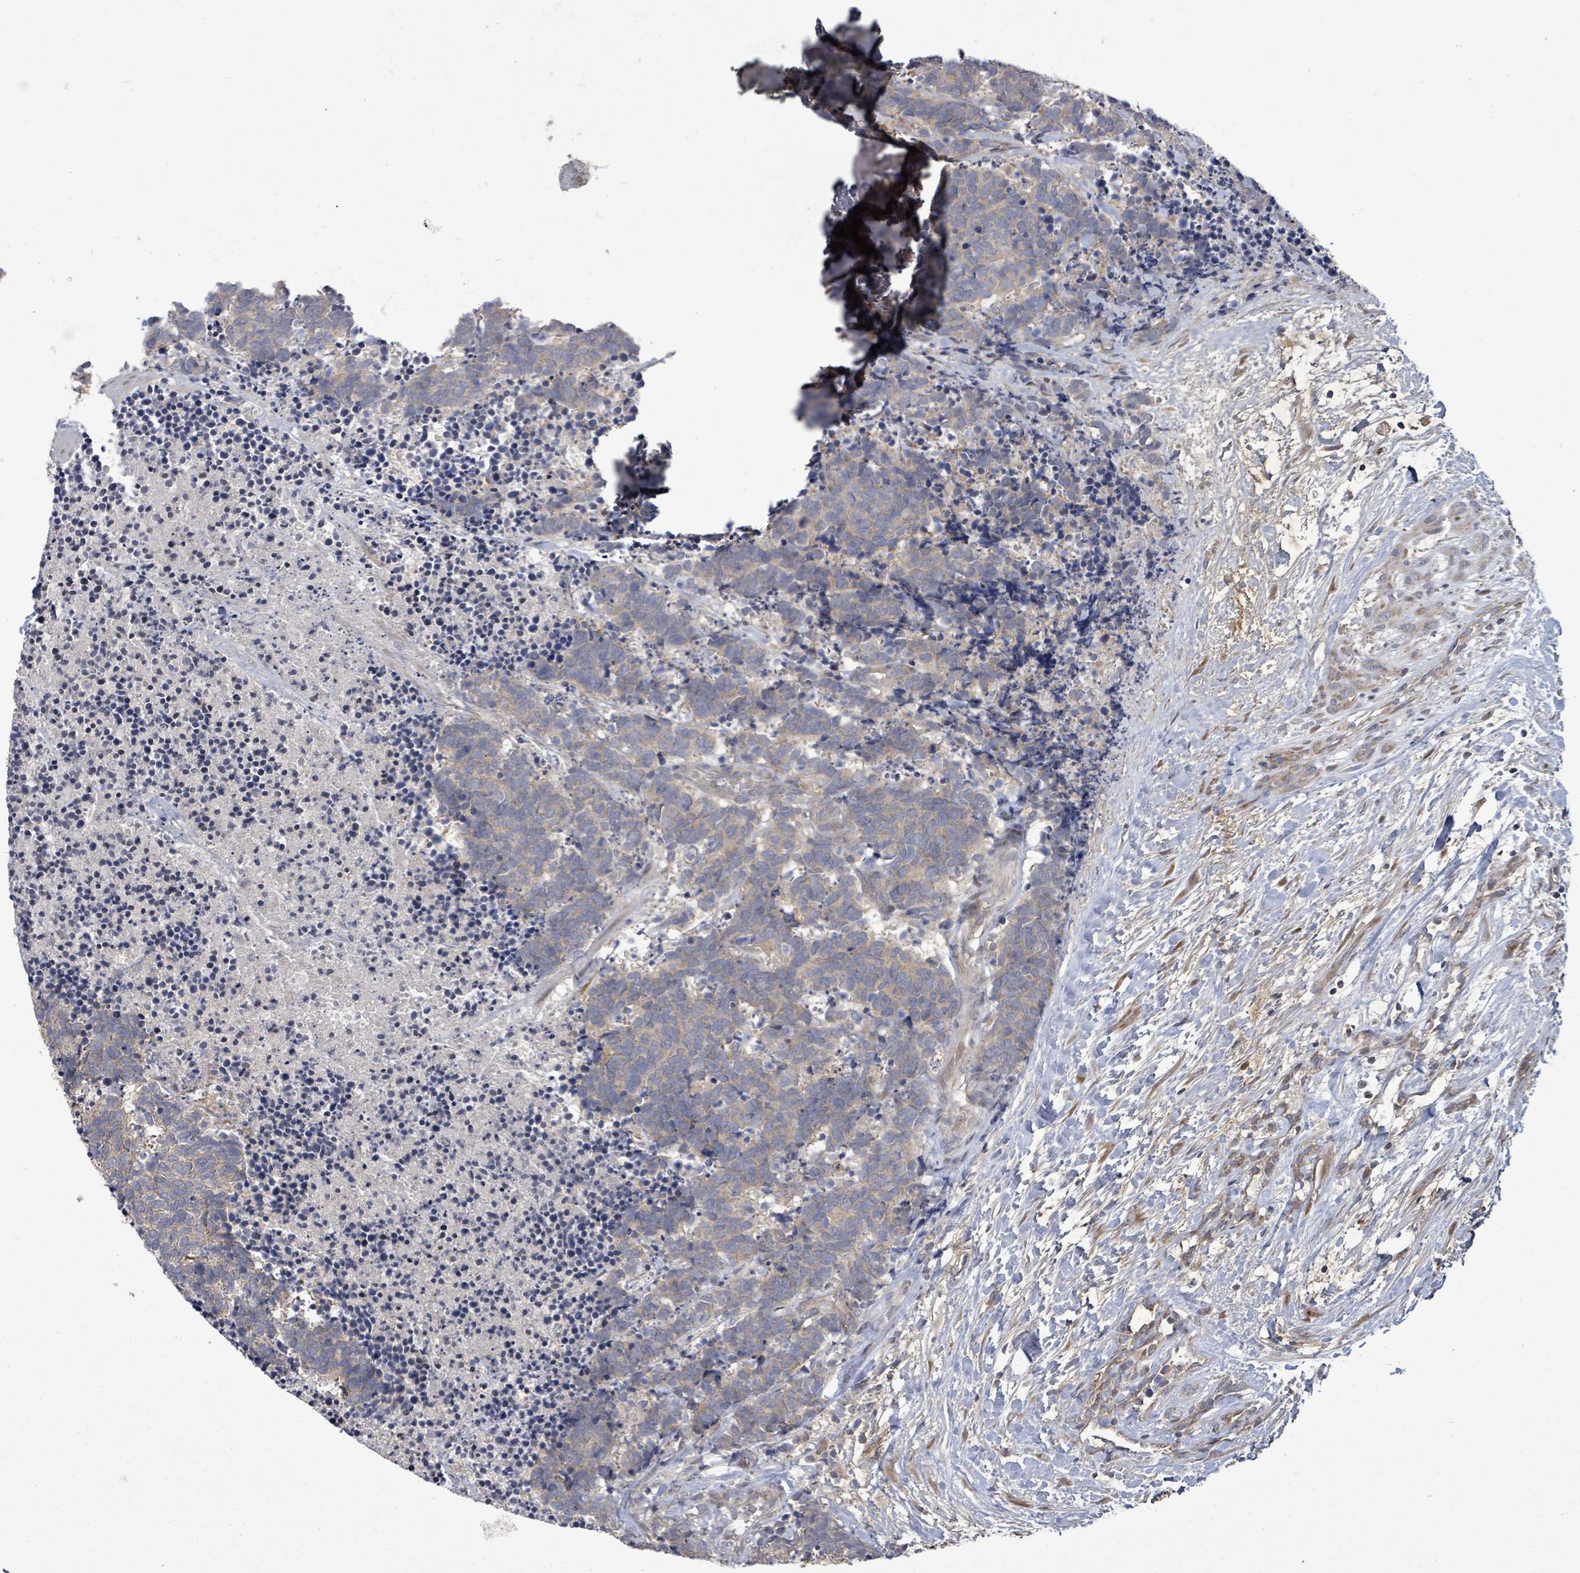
{"staining": {"intensity": "weak", "quantity": "<25%", "location": "cytoplasmic/membranous"}, "tissue": "carcinoid", "cell_type": "Tumor cells", "image_type": "cancer", "snomed": [{"axis": "morphology", "description": "Carcinoma, NOS"}, {"axis": "morphology", "description": "Carcinoid, malignant, NOS"}, {"axis": "topography", "description": "Prostate"}], "caption": "The image reveals no staining of tumor cells in carcinoid (malignant). (DAB (3,3'-diaminobenzidine) immunohistochemistry, high magnification).", "gene": "KRTAP27-1", "patient": {"sex": "male", "age": 57}}